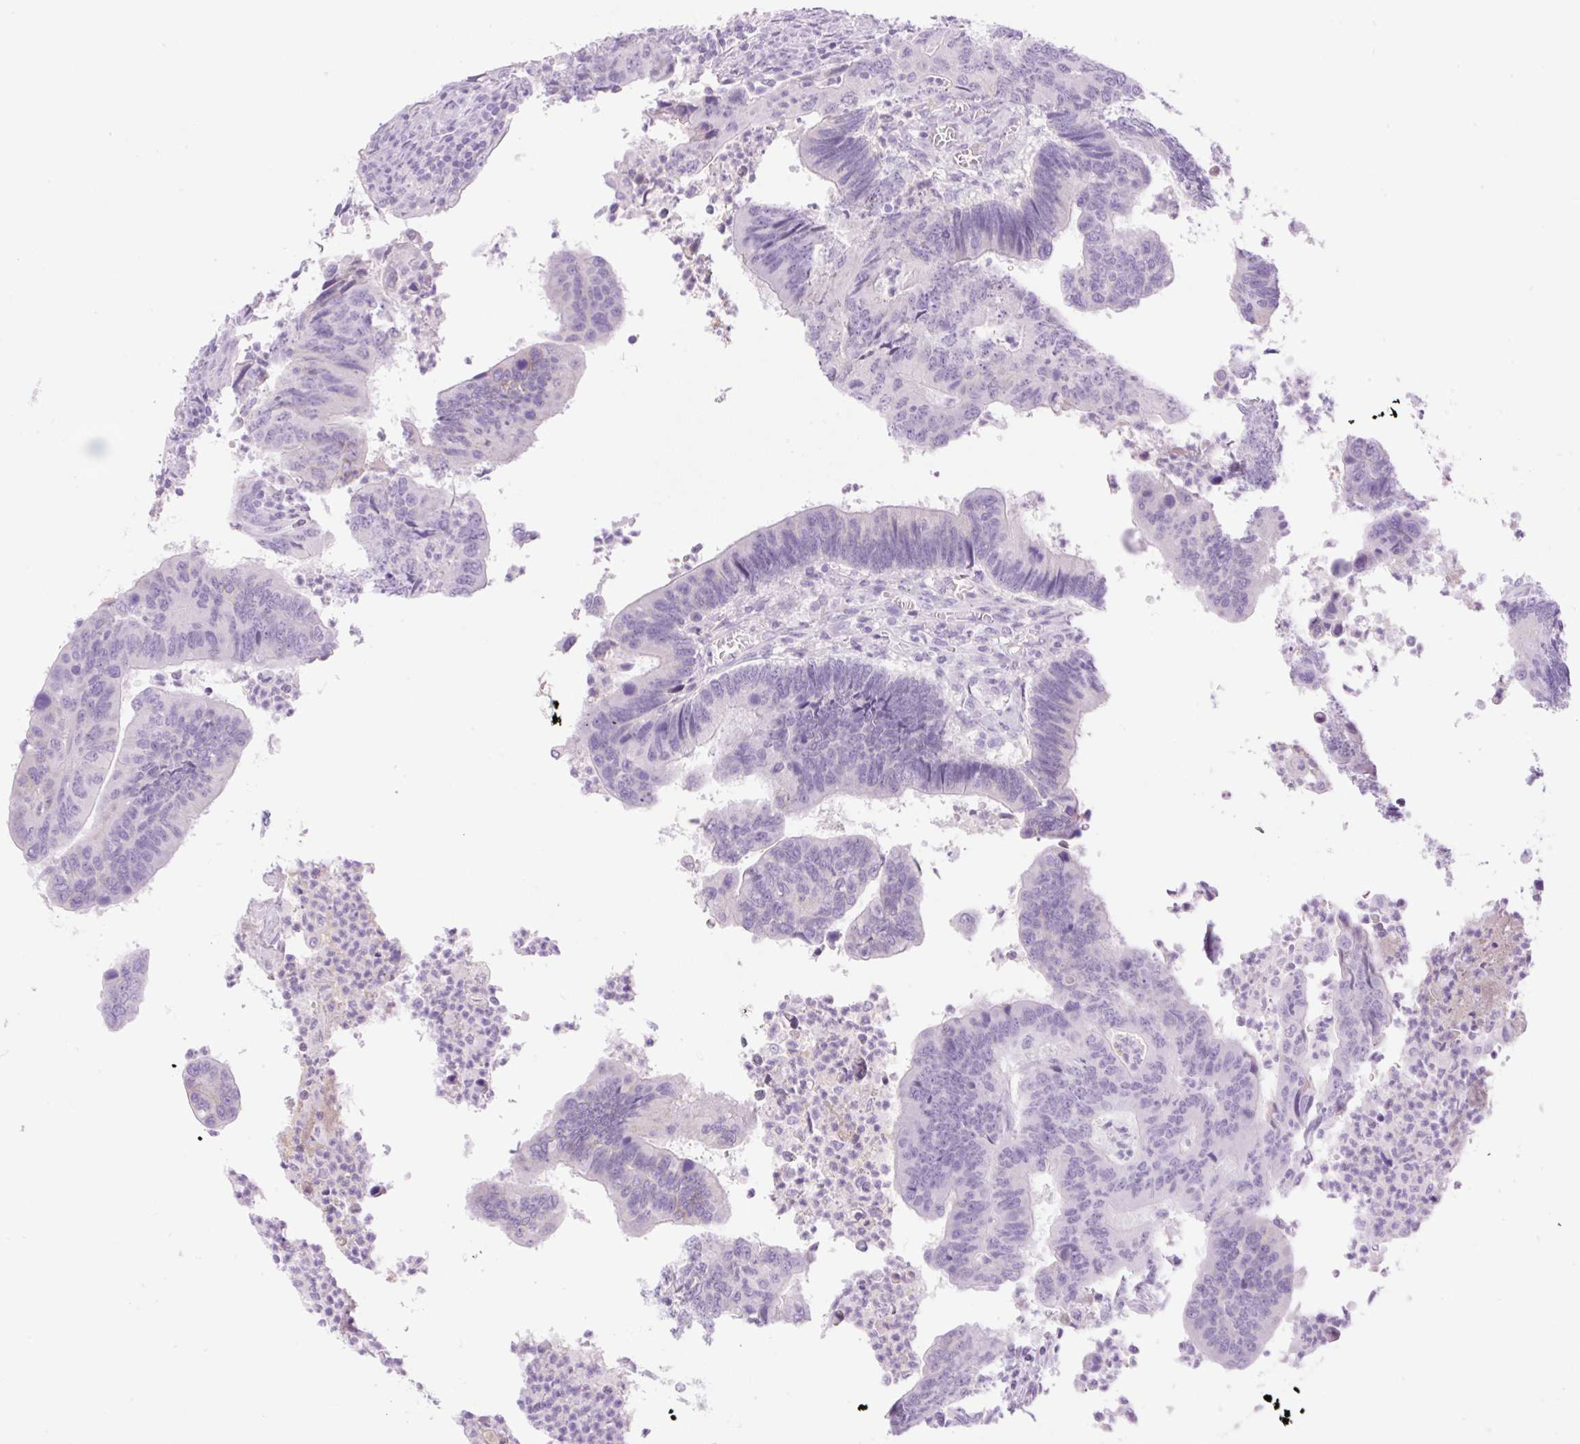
{"staining": {"intensity": "negative", "quantity": "none", "location": "none"}, "tissue": "colorectal cancer", "cell_type": "Tumor cells", "image_type": "cancer", "snomed": [{"axis": "morphology", "description": "Adenocarcinoma, NOS"}, {"axis": "topography", "description": "Colon"}], "caption": "An image of human colorectal cancer is negative for staining in tumor cells.", "gene": "PALM3", "patient": {"sex": "female", "age": 67}}